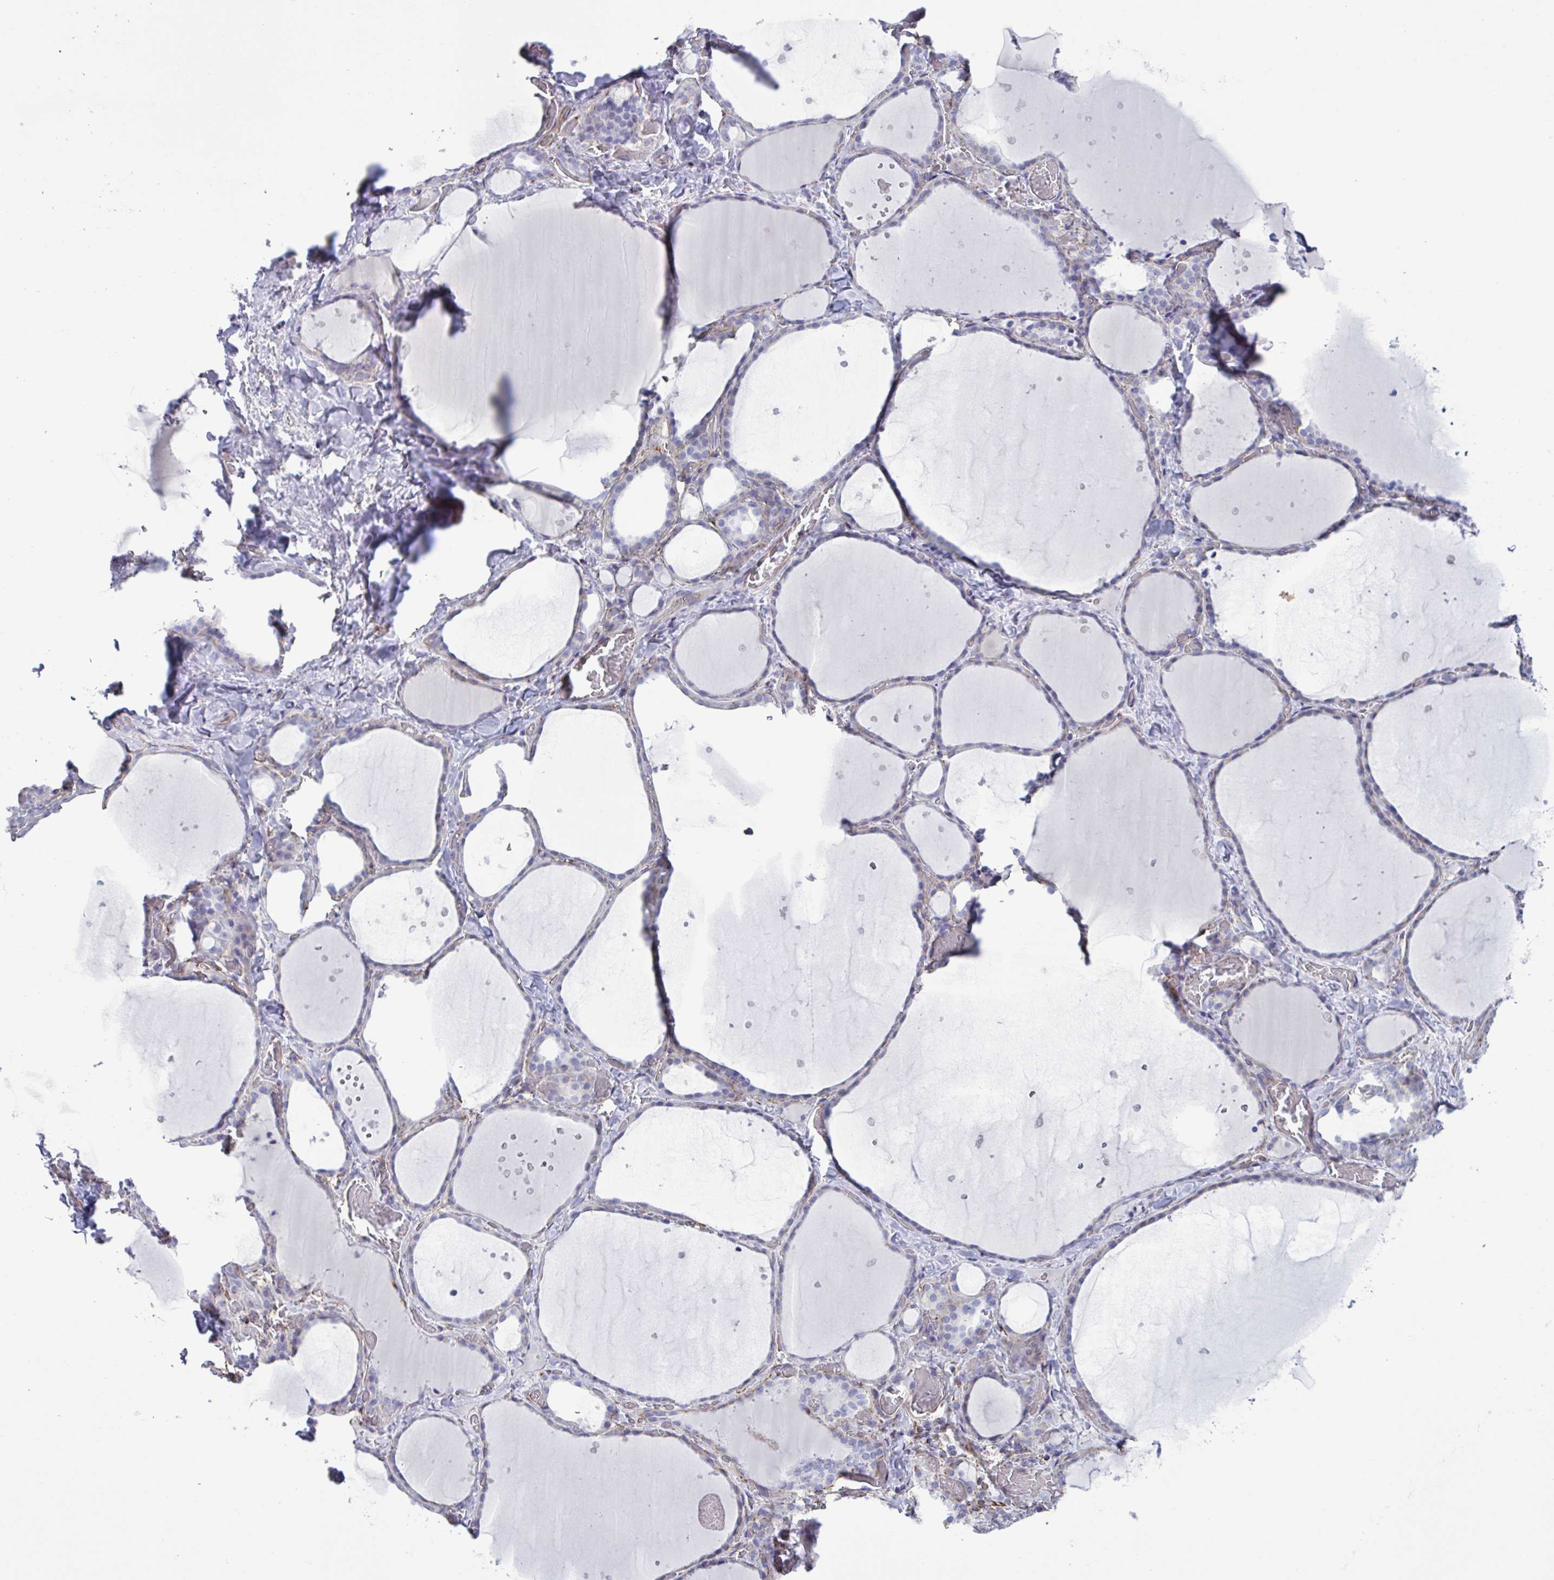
{"staining": {"intensity": "moderate", "quantity": "<25%", "location": "cytoplasmic/membranous"}, "tissue": "thyroid gland", "cell_type": "Glandular cells", "image_type": "normal", "snomed": [{"axis": "morphology", "description": "Normal tissue, NOS"}, {"axis": "topography", "description": "Thyroid gland"}], "caption": "Protein staining of unremarkable thyroid gland shows moderate cytoplasmic/membranous staining in approximately <25% of glandular cells.", "gene": "TMEM86B", "patient": {"sex": "female", "age": 36}}